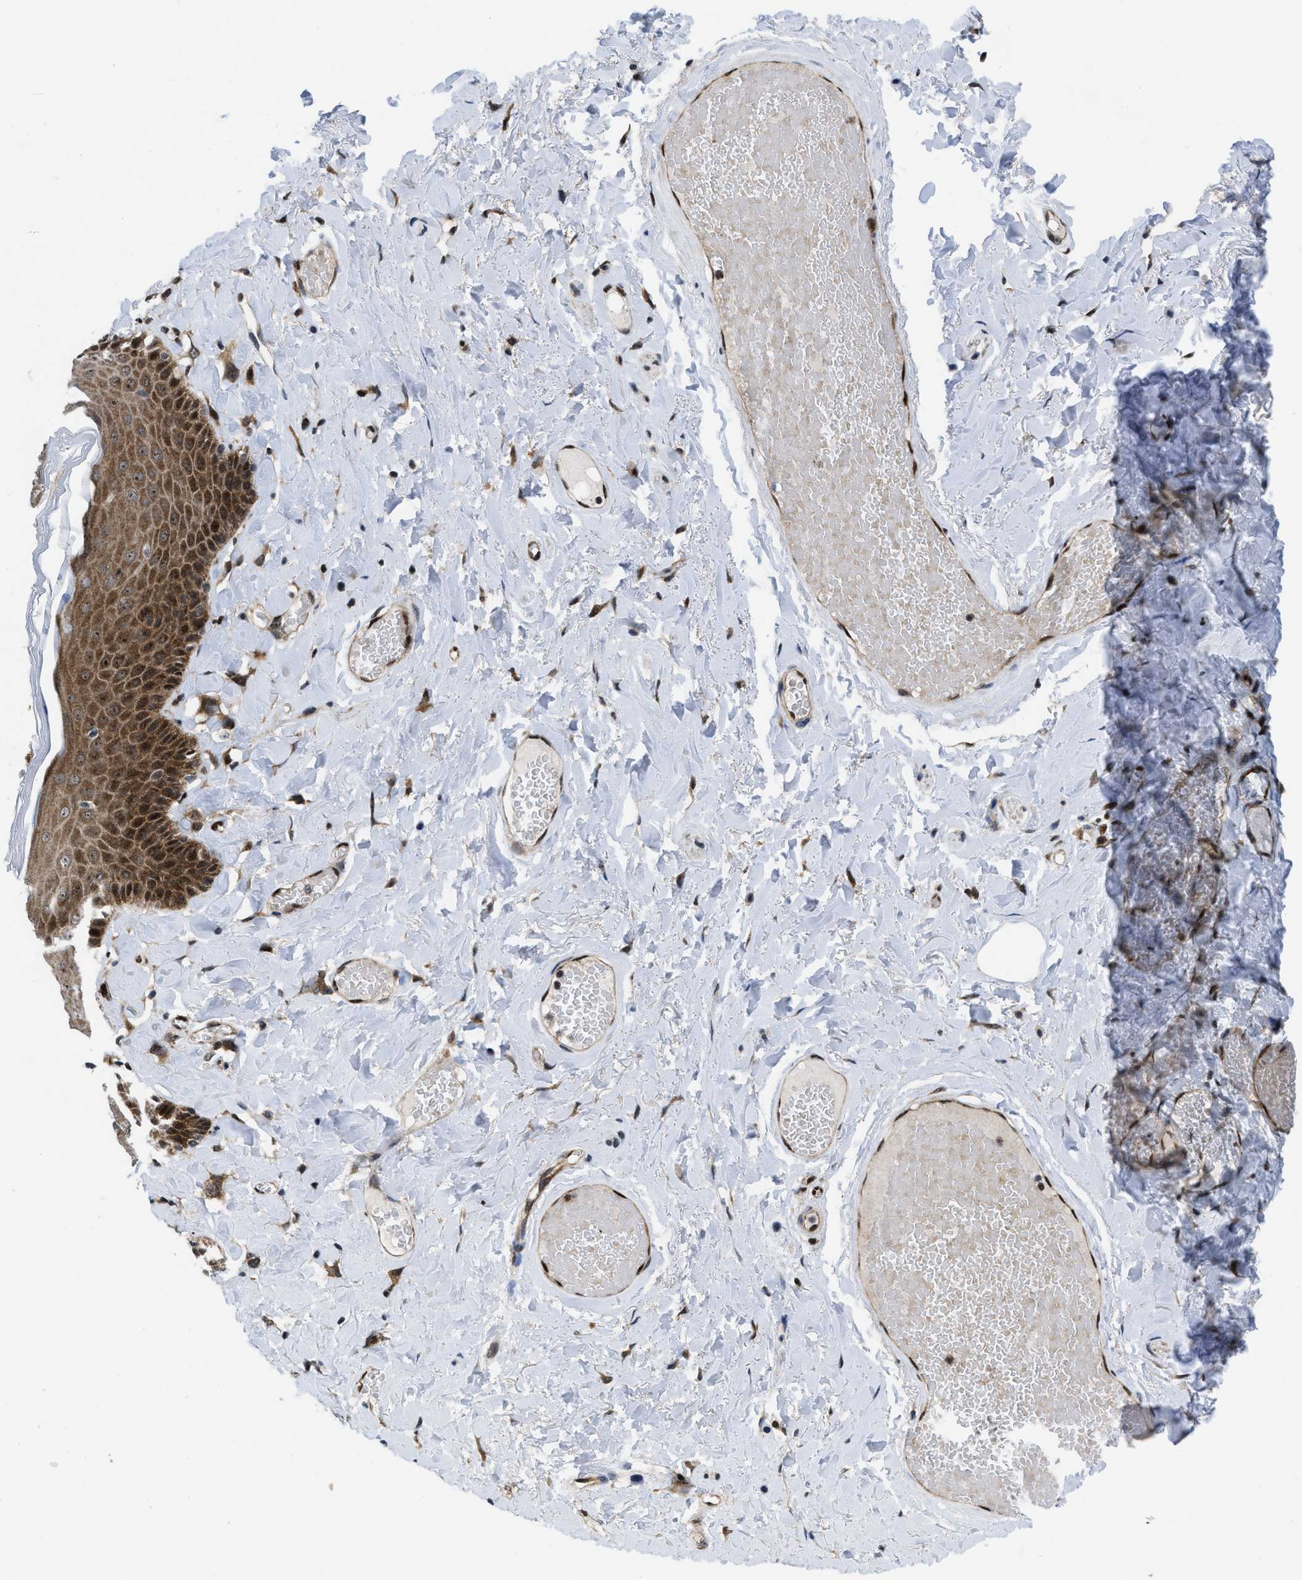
{"staining": {"intensity": "strong", "quantity": ">75%", "location": "cytoplasmic/membranous,nuclear"}, "tissue": "skin", "cell_type": "Epidermal cells", "image_type": "normal", "snomed": [{"axis": "morphology", "description": "Normal tissue, NOS"}, {"axis": "topography", "description": "Anal"}], "caption": "IHC of normal skin shows high levels of strong cytoplasmic/membranous,nuclear staining in about >75% of epidermal cells. Immunohistochemistry (ihc) stains the protein in brown and the nuclei are stained blue.", "gene": "PPP2CB", "patient": {"sex": "male", "age": 69}}